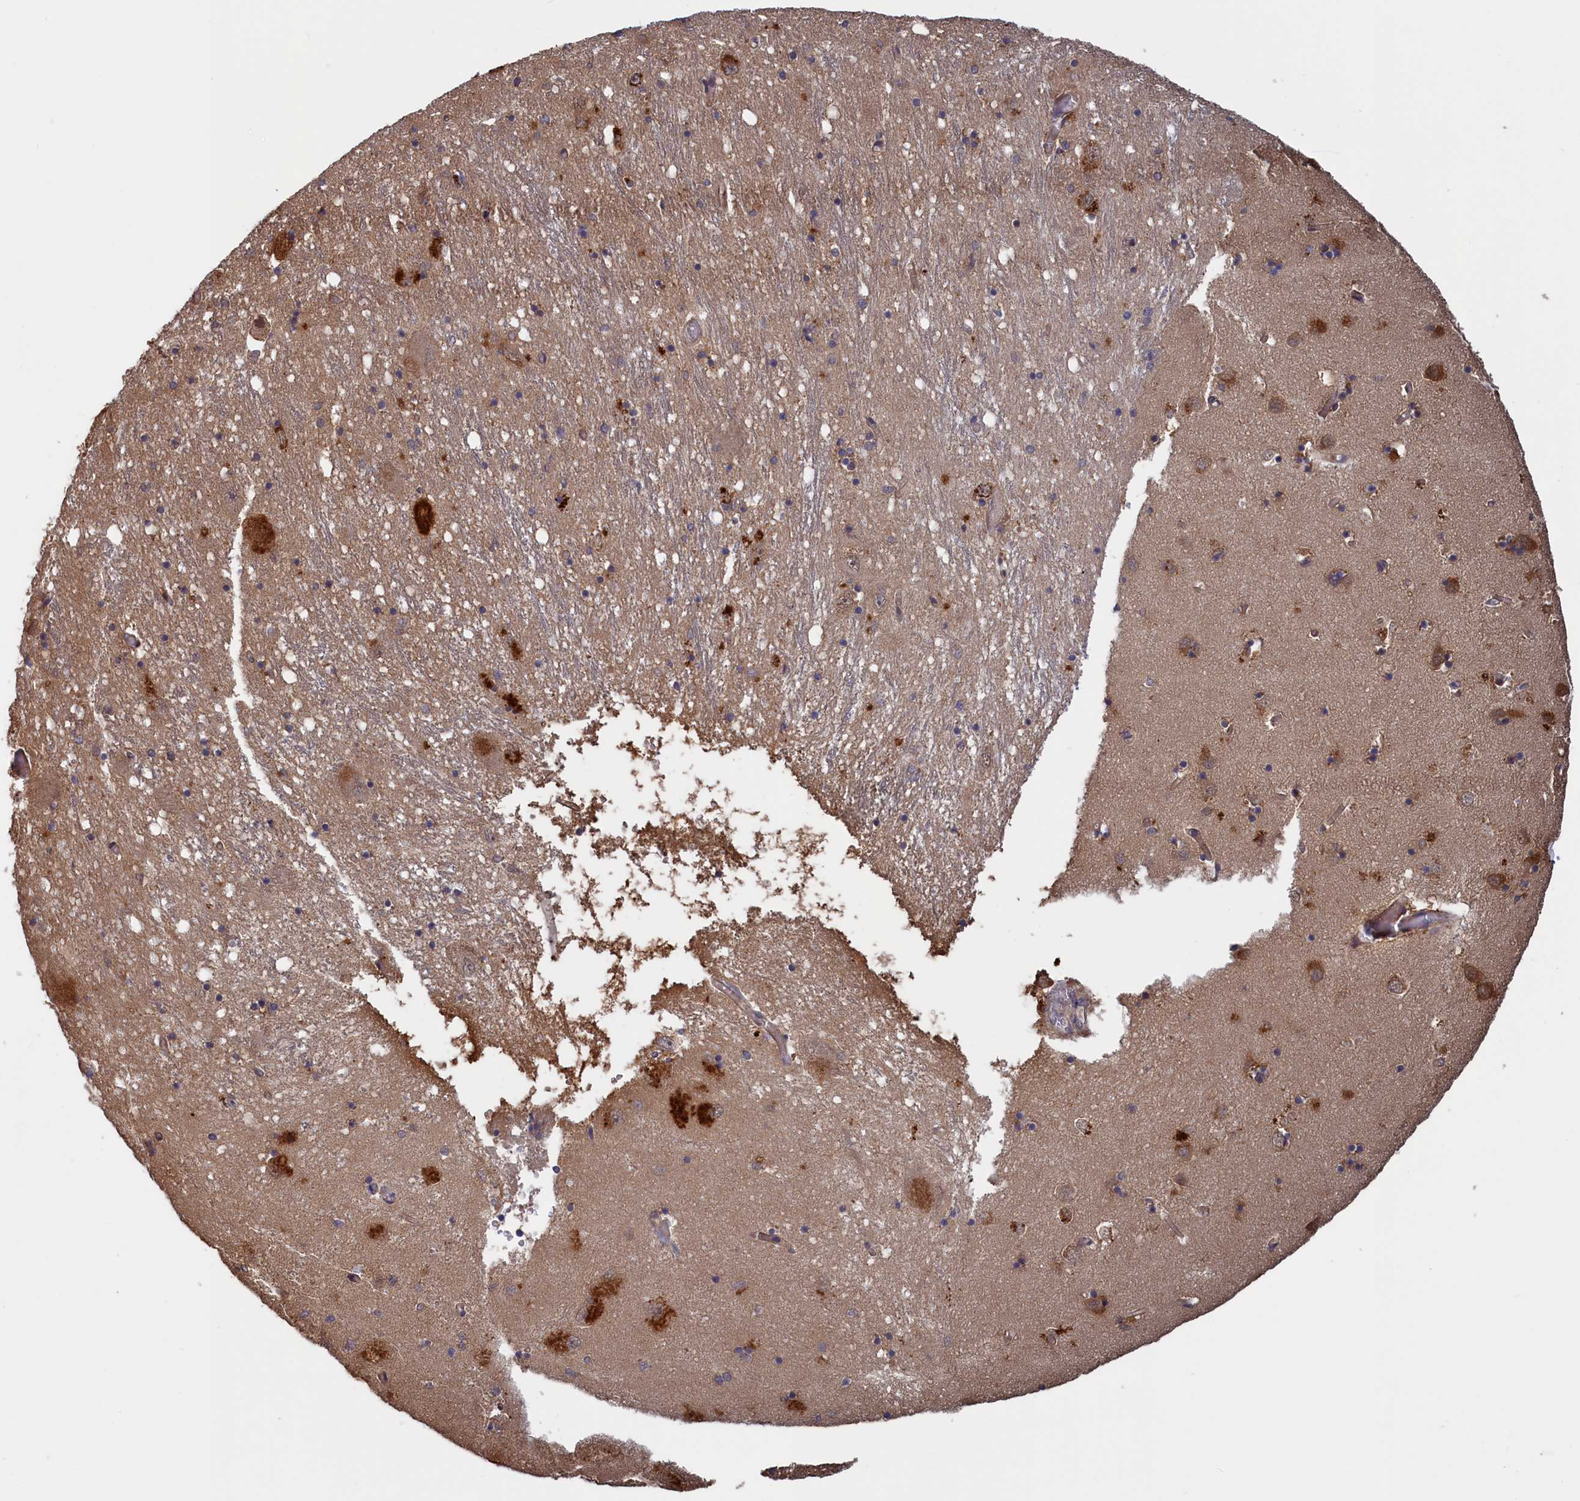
{"staining": {"intensity": "moderate", "quantity": "<25%", "location": "cytoplasmic/membranous,nuclear"}, "tissue": "caudate", "cell_type": "Glial cells", "image_type": "normal", "snomed": [{"axis": "morphology", "description": "Normal tissue, NOS"}, {"axis": "topography", "description": "Lateral ventricle wall"}], "caption": "Immunohistochemistry micrograph of benign human caudate stained for a protein (brown), which shows low levels of moderate cytoplasmic/membranous,nuclear expression in approximately <25% of glial cells.", "gene": "PLP2", "patient": {"sex": "male", "age": 70}}